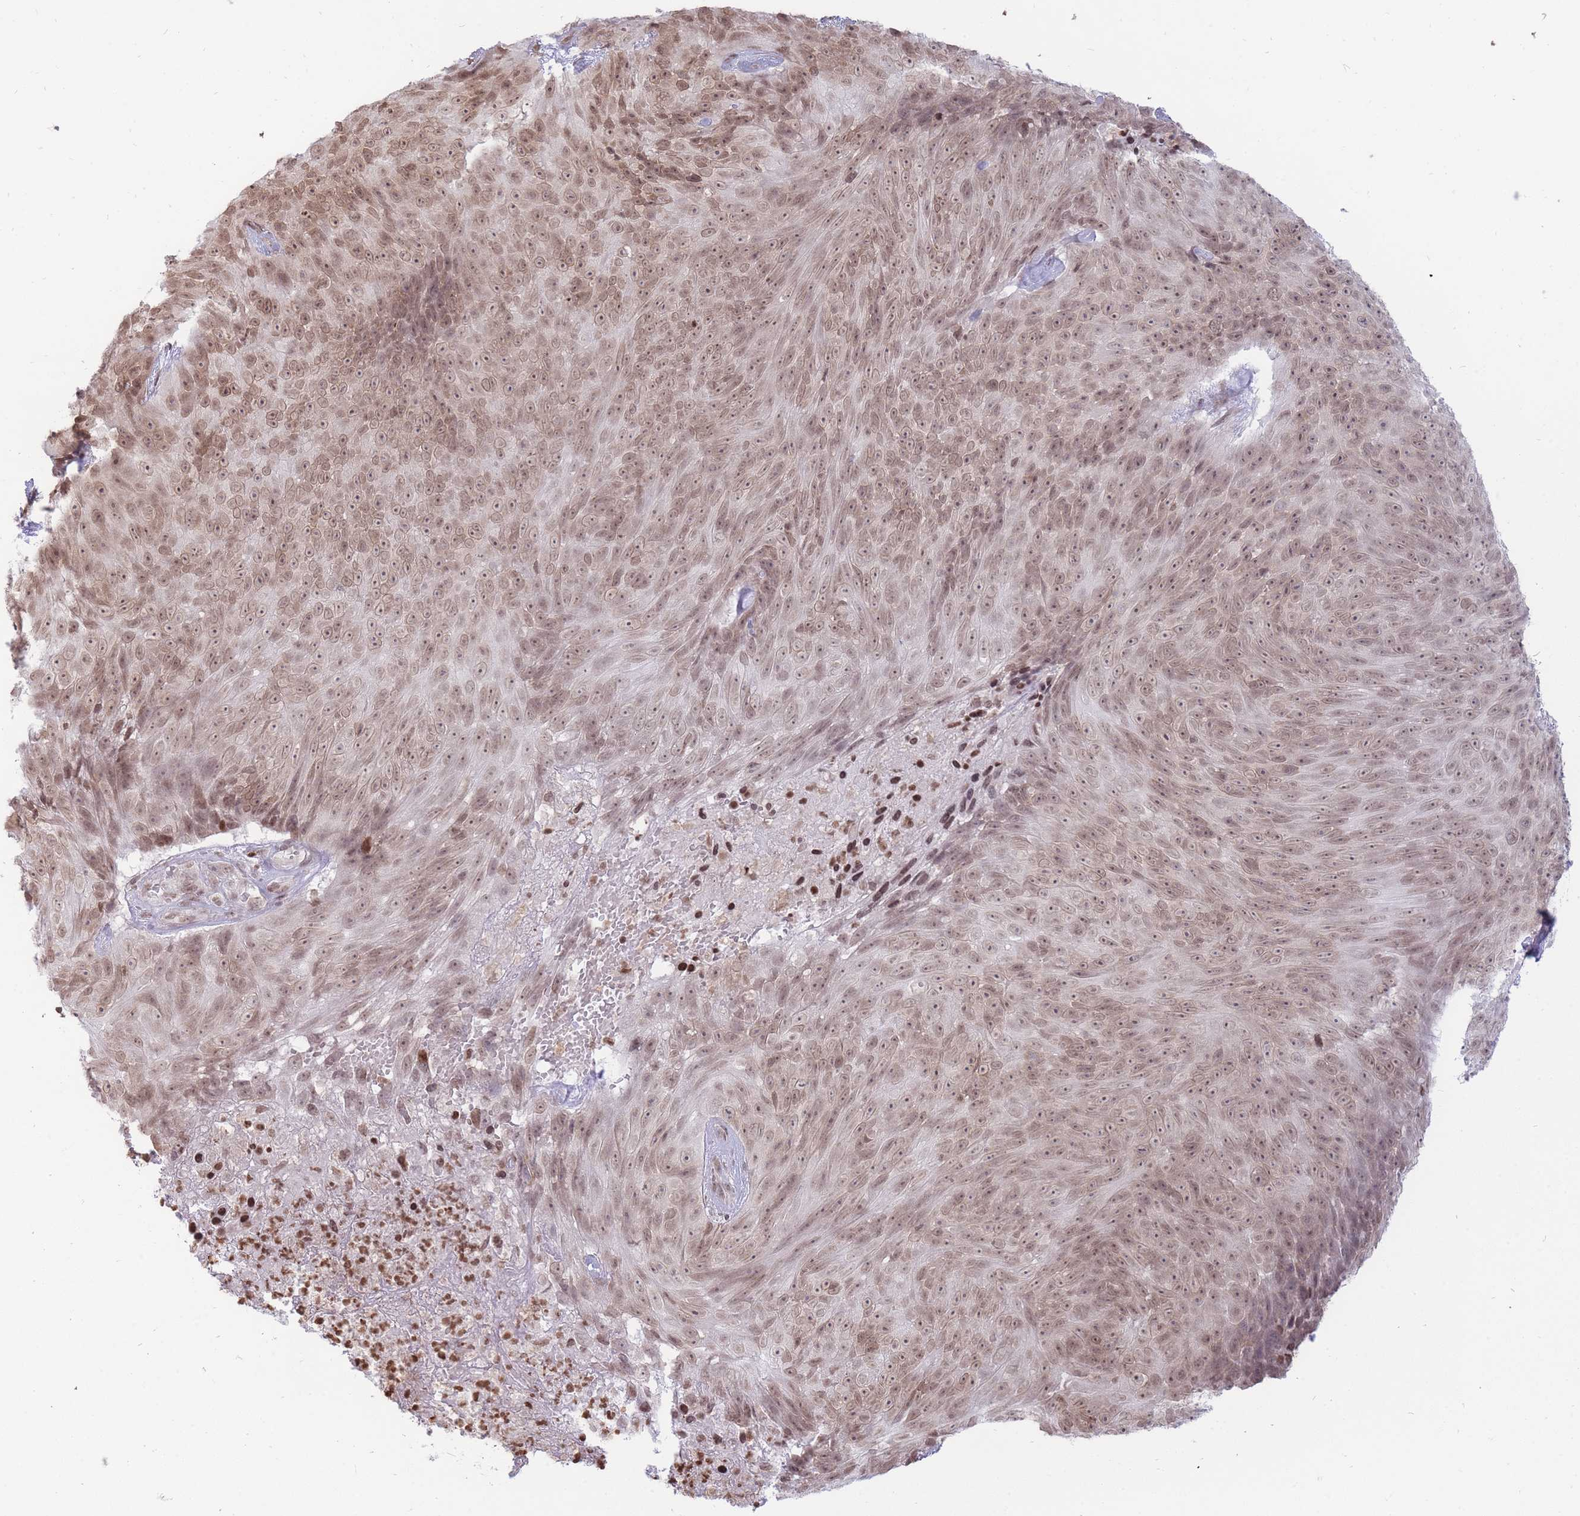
{"staining": {"intensity": "moderate", "quantity": ">75%", "location": "nuclear"}, "tissue": "skin cancer", "cell_type": "Tumor cells", "image_type": "cancer", "snomed": [{"axis": "morphology", "description": "Squamous cell carcinoma, NOS"}, {"axis": "topography", "description": "Skin"}], "caption": "Brown immunohistochemical staining in skin cancer reveals moderate nuclear expression in approximately >75% of tumor cells.", "gene": "SHISAL1", "patient": {"sex": "female", "age": 87}}